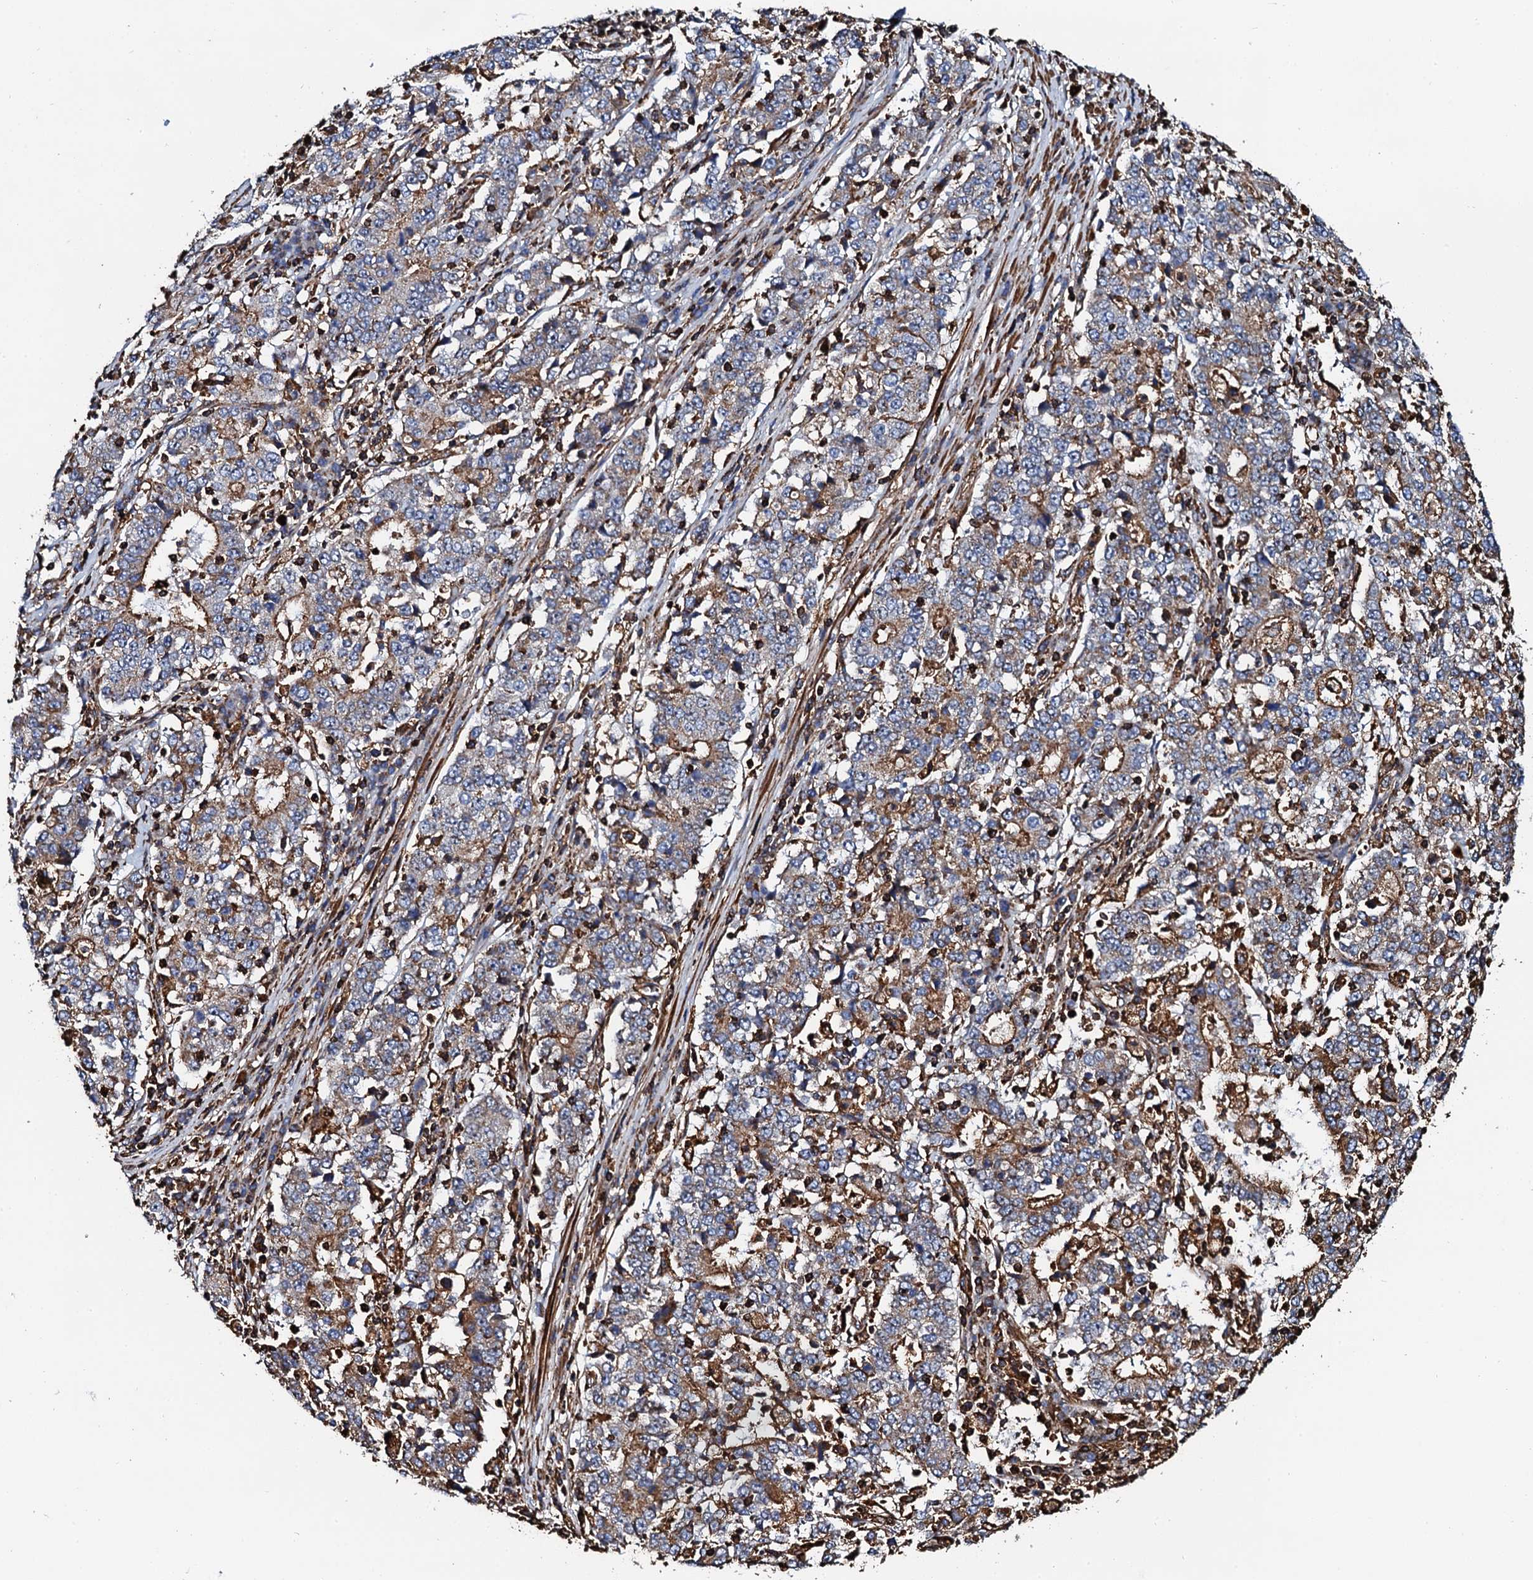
{"staining": {"intensity": "moderate", "quantity": "25%-75%", "location": "cytoplasmic/membranous"}, "tissue": "stomach cancer", "cell_type": "Tumor cells", "image_type": "cancer", "snomed": [{"axis": "morphology", "description": "Adenocarcinoma, NOS"}, {"axis": "topography", "description": "Stomach"}], "caption": "A brown stain shows moderate cytoplasmic/membranous positivity of a protein in stomach cancer (adenocarcinoma) tumor cells.", "gene": "INTS10", "patient": {"sex": "male", "age": 59}}